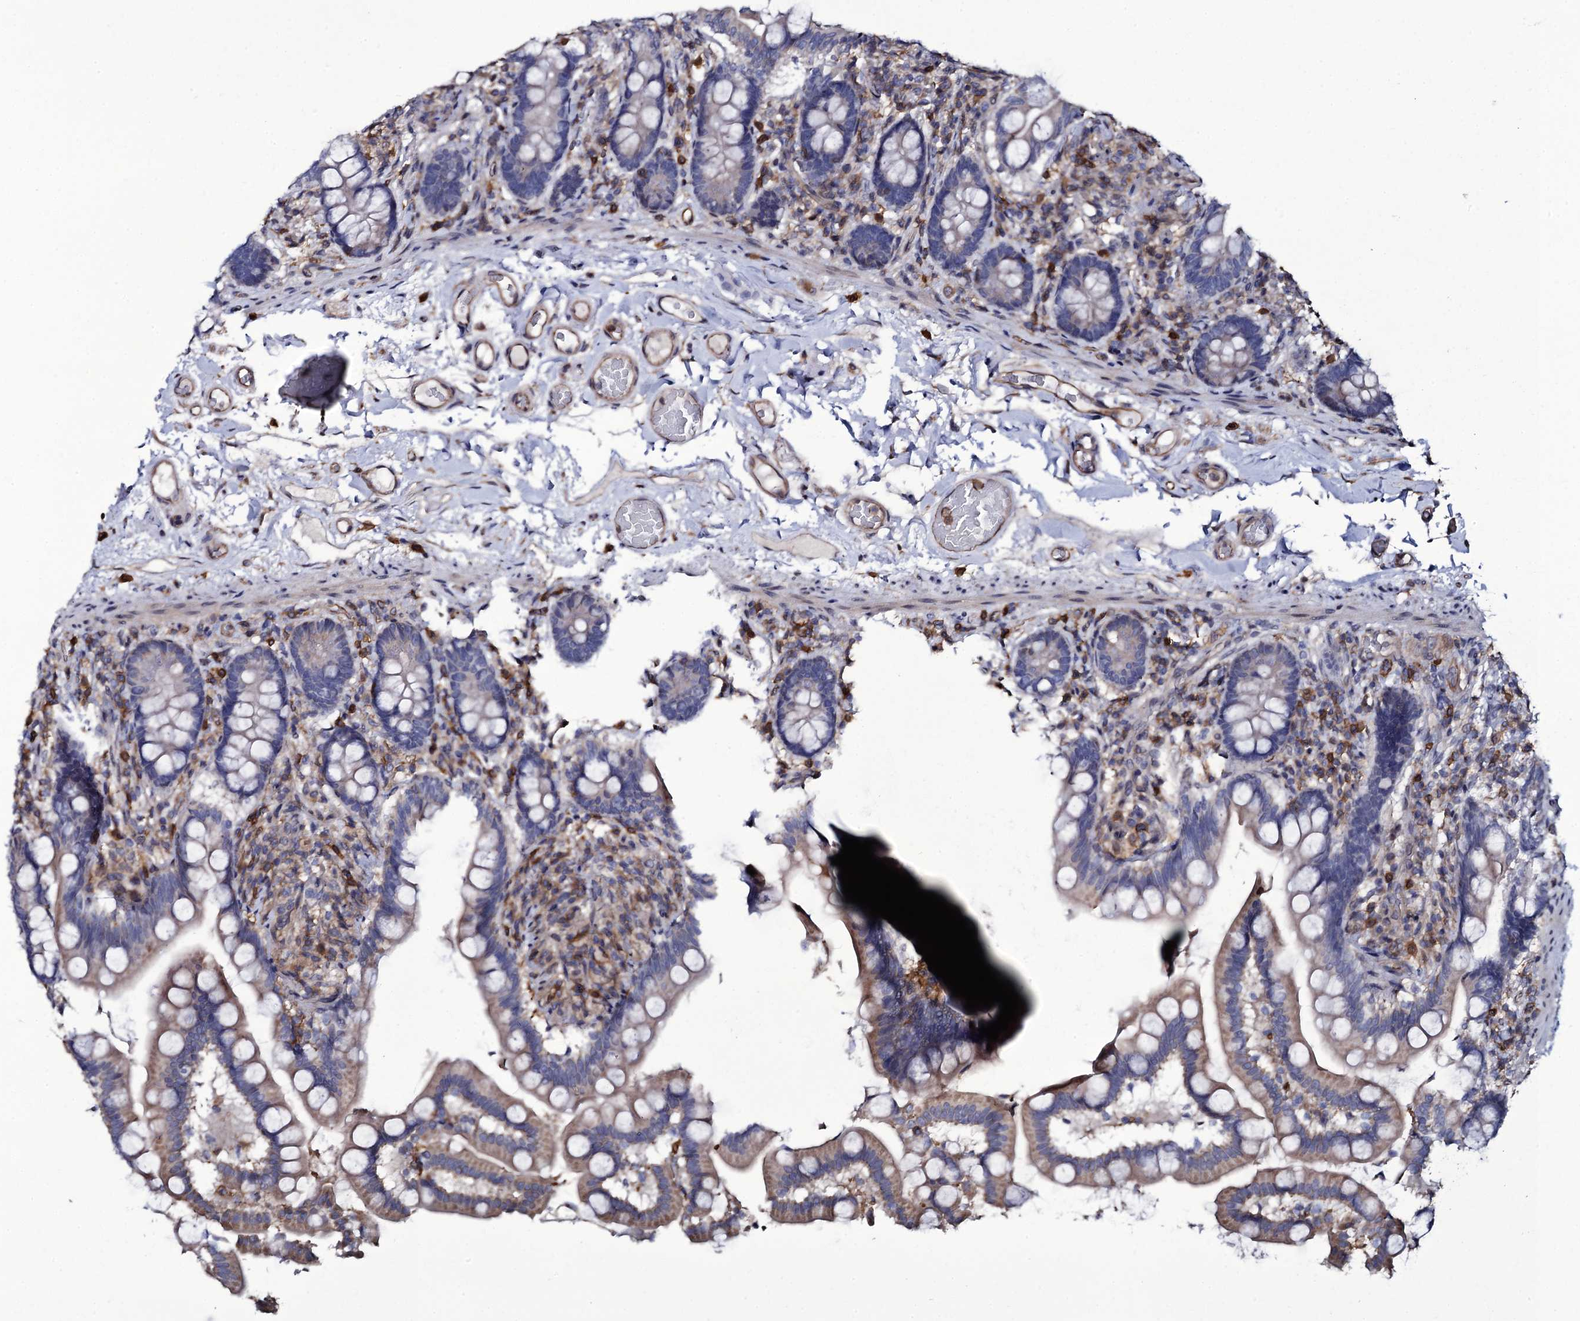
{"staining": {"intensity": "moderate", "quantity": "<25%", "location": "cytoplasmic/membranous"}, "tissue": "small intestine", "cell_type": "Glandular cells", "image_type": "normal", "snomed": [{"axis": "morphology", "description": "Normal tissue, NOS"}, {"axis": "topography", "description": "Small intestine"}], "caption": "There is low levels of moderate cytoplasmic/membranous staining in glandular cells of unremarkable small intestine, as demonstrated by immunohistochemical staining (brown color).", "gene": "TTC23", "patient": {"sex": "female", "age": 64}}